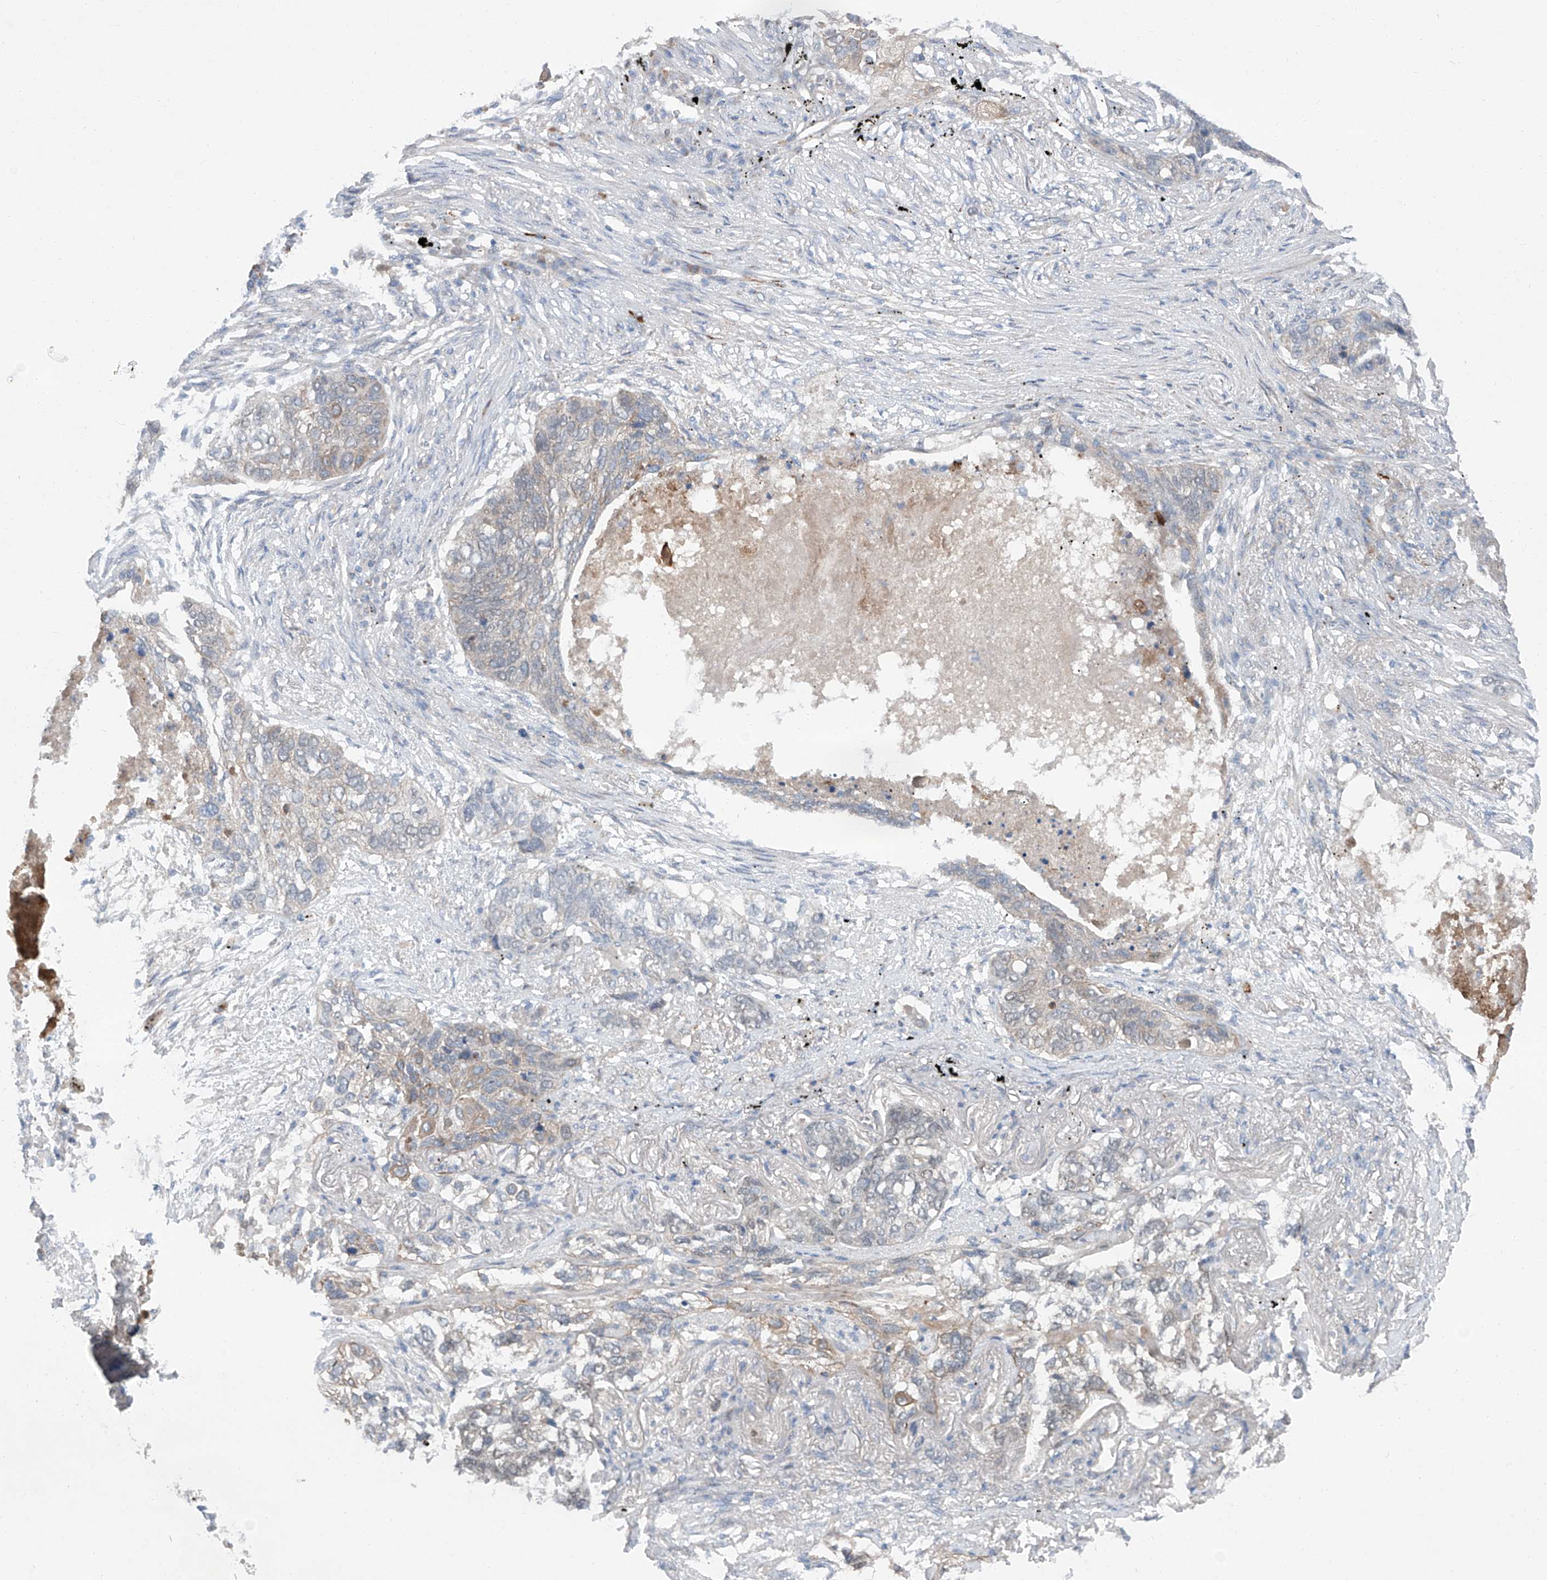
{"staining": {"intensity": "weak", "quantity": "<25%", "location": "cytoplasmic/membranous,nuclear"}, "tissue": "lung cancer", "cell_type": "Tumor cells", "image_type": "cancer", "snomed": [{"axis": "morphology", "description": "Squamous cell carcinoma, NOS"}, {"axis": "topography", "description": "Lung"}], "caption": "A high-resolution photomicrograph shows immunohistochemistry staining of lung squamous cell carcinoma, which demonstrates no significant expression in tumor cells.", "gene": "SIX4", "patient": {"sex": "female", "age": 63}}